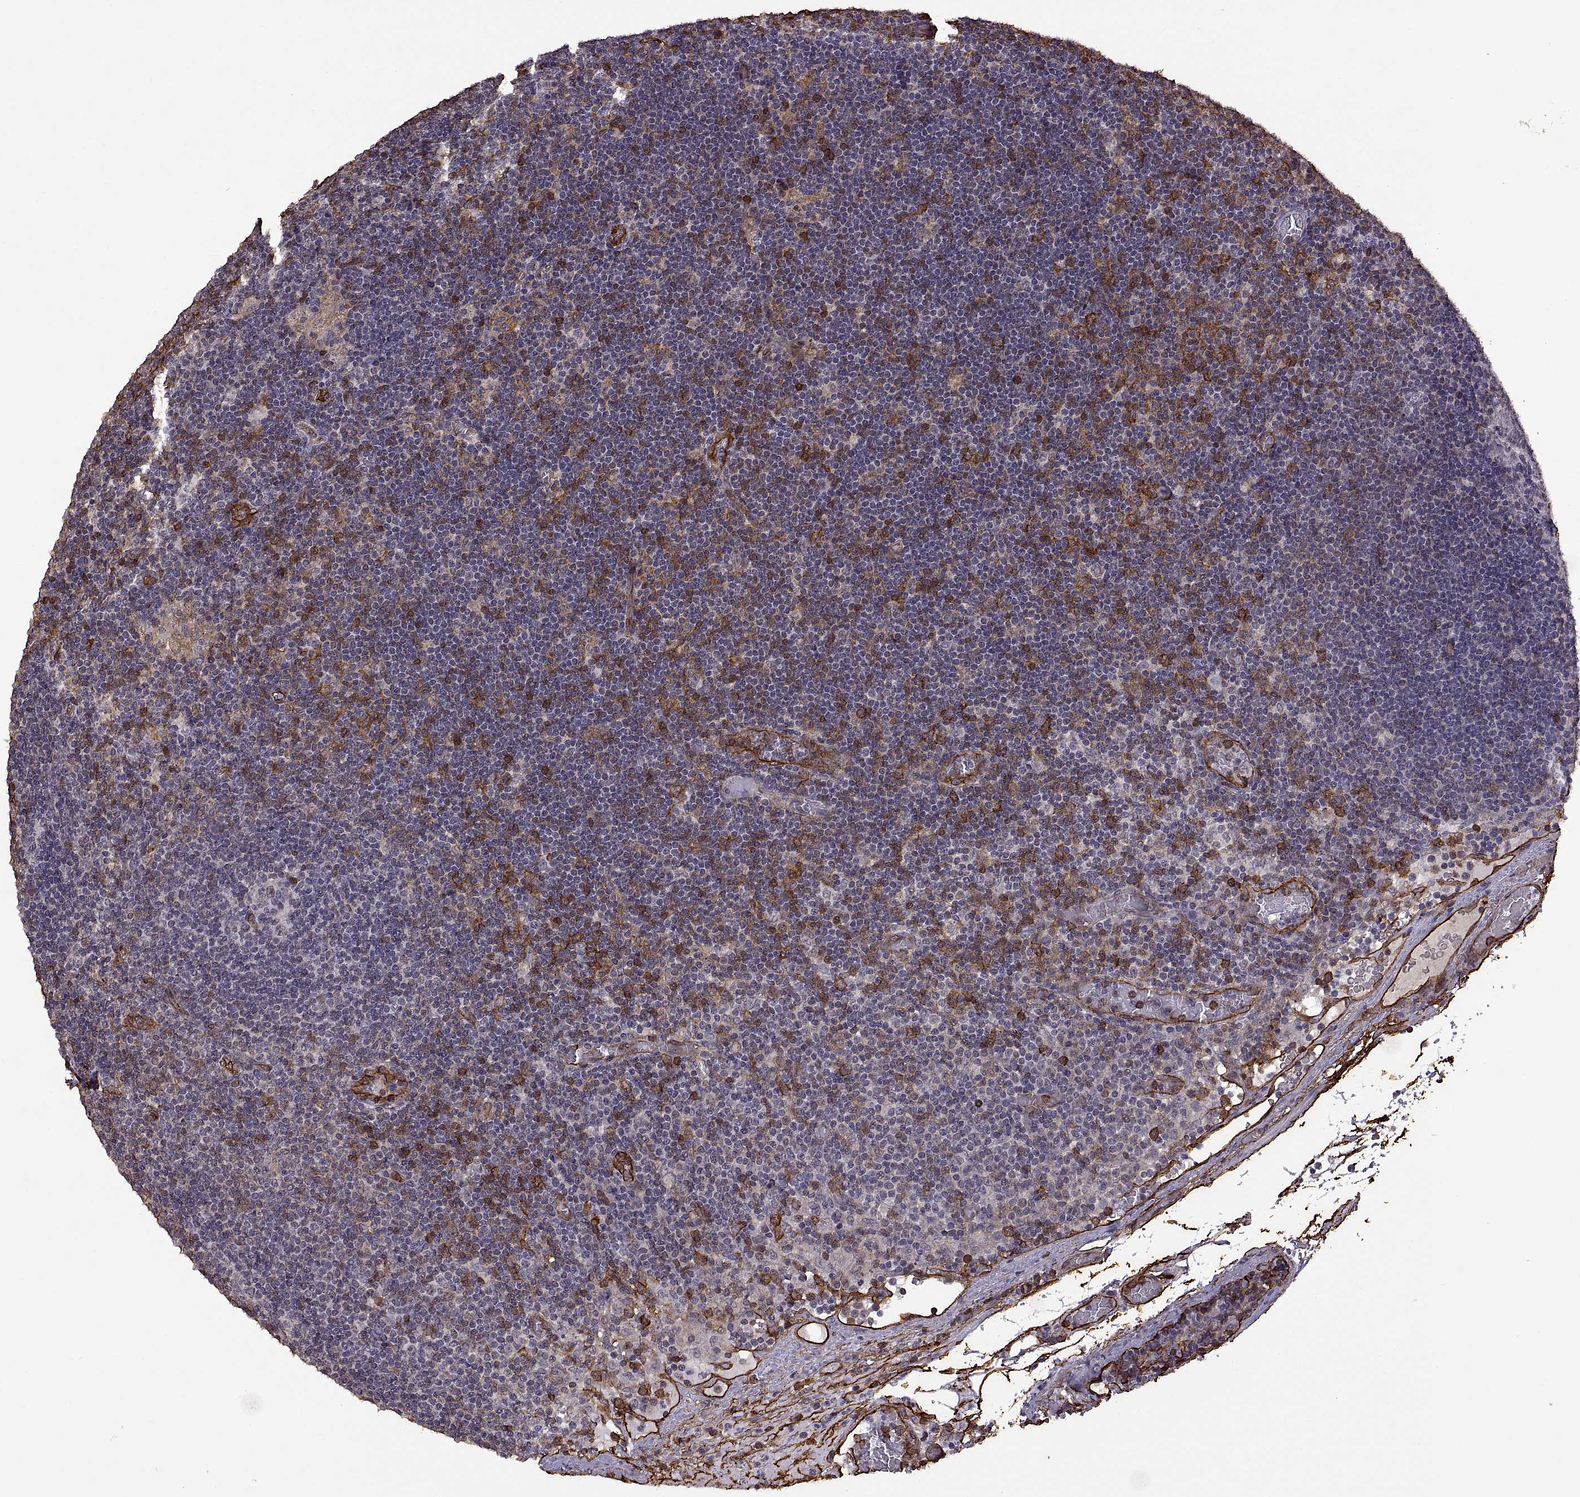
{"staining": {"intensity": "negative", "quantity": "none", "location": "none"}, "tissue": "lymph node", "cell_type": "Germinal center cells", "image_type": "normal", "snomed": [{"axis": "morphology", "description": "Normal tissue, NOS"}, {"axis": "topography", "description": "Lymph node"}], "caption": "The image demonstrates no staining of germinal center cells in unremarkable lymph node. The staining was performed using DAB to visualize the protein expression in brown, while the nuclei were stained in blue with hematoxylin (Magnification: 20x).", "gene": "S100A10", "patient": {"sex": "male", "age": 63}}